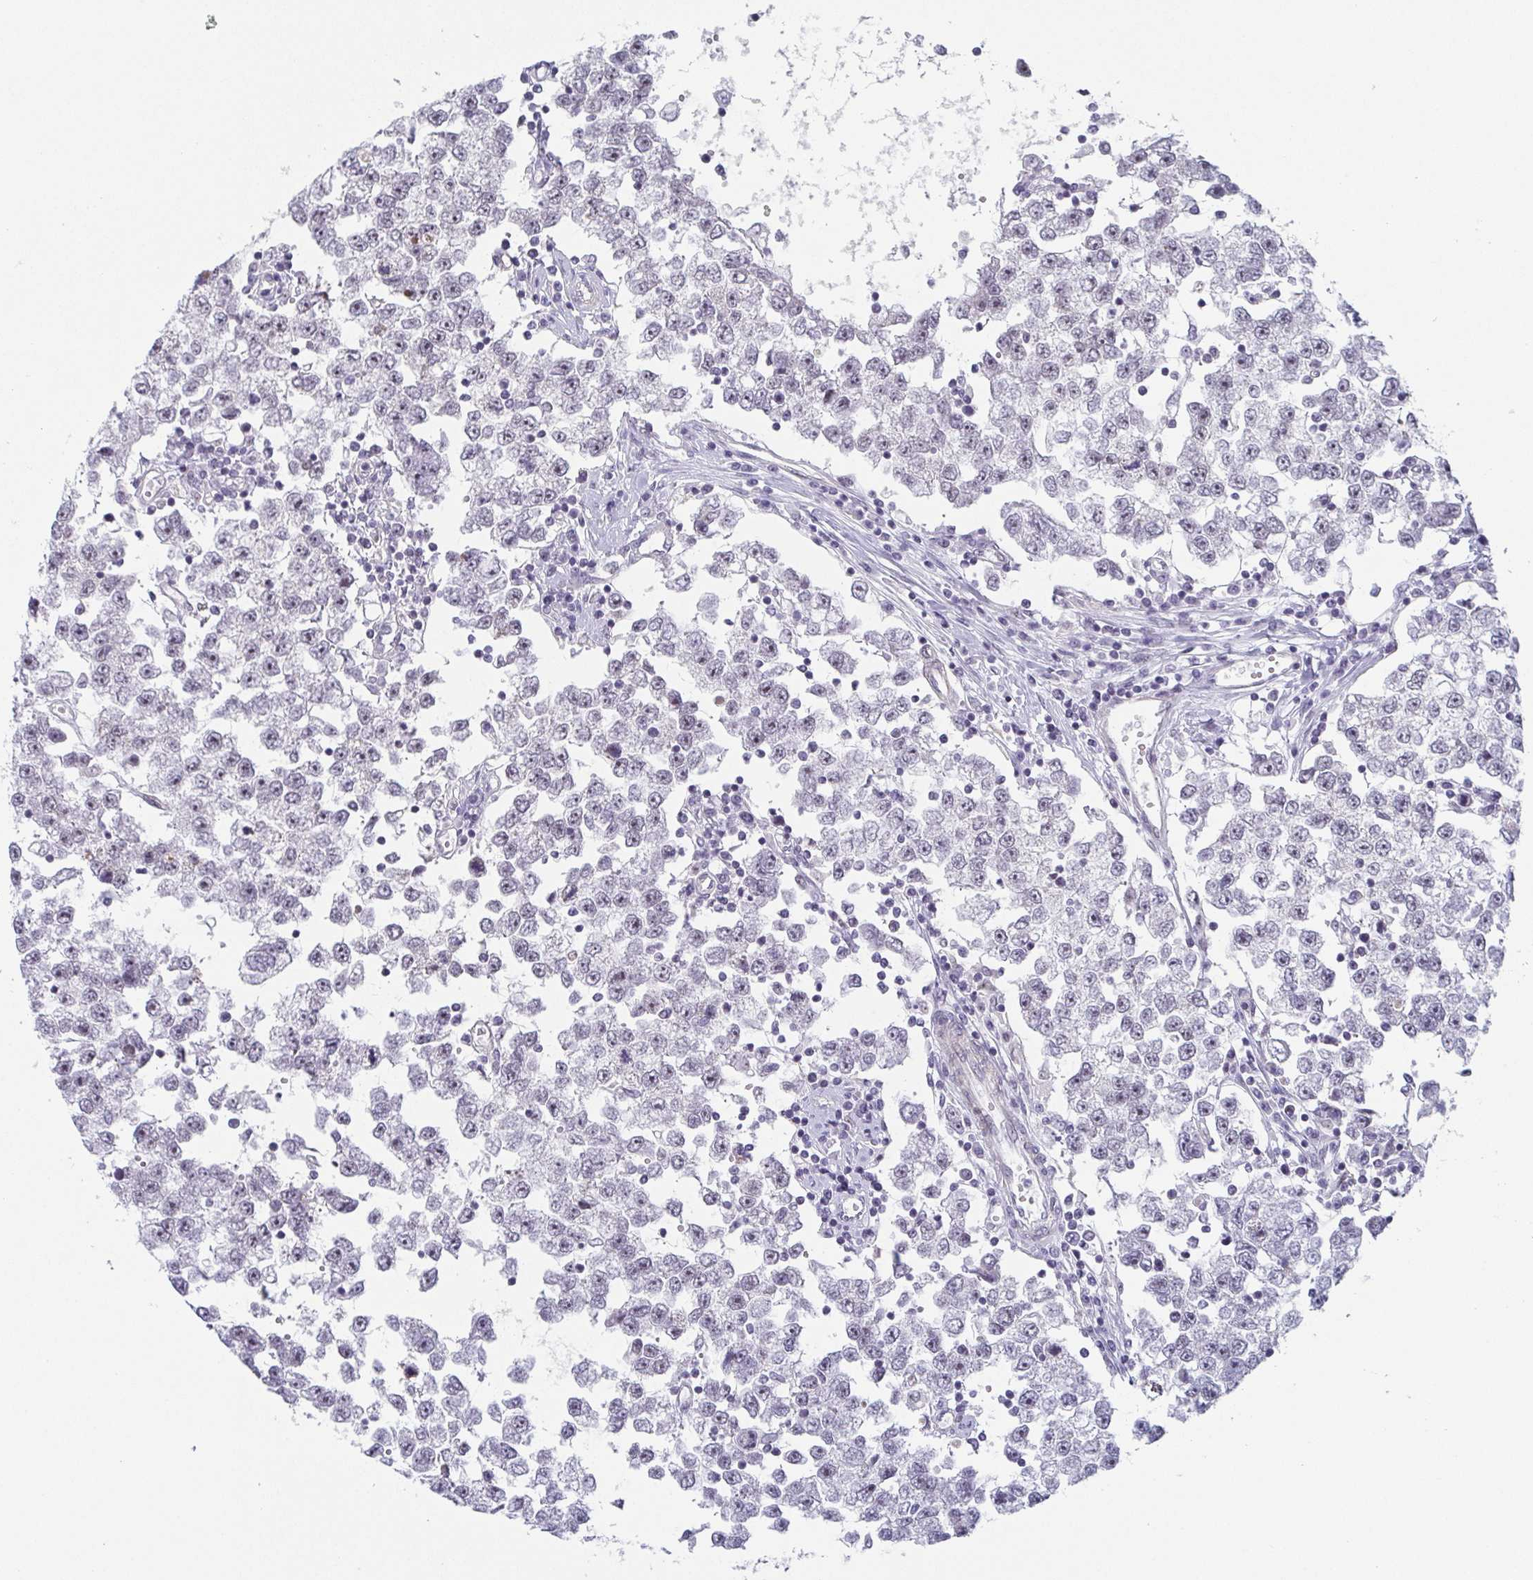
{"staining": {"intensity": "weak", "quantity": "<25%", "location": "nuclear"}, "tissue": "testis cancer", "cell_type": "Tumor cells", "image_type": "cancer", "snomed": [{"axis": "morphology", "description": "Seminoma, NOS"}, {"axis": "topography", "description": "Testis"}], "caption": "Immunohistochemical staining of testis cancer (seminoma) demonstrates no significant expression in tumor cells.", "gene": "EXOSC7", "patient": {"sex": "male", "age": 34}}